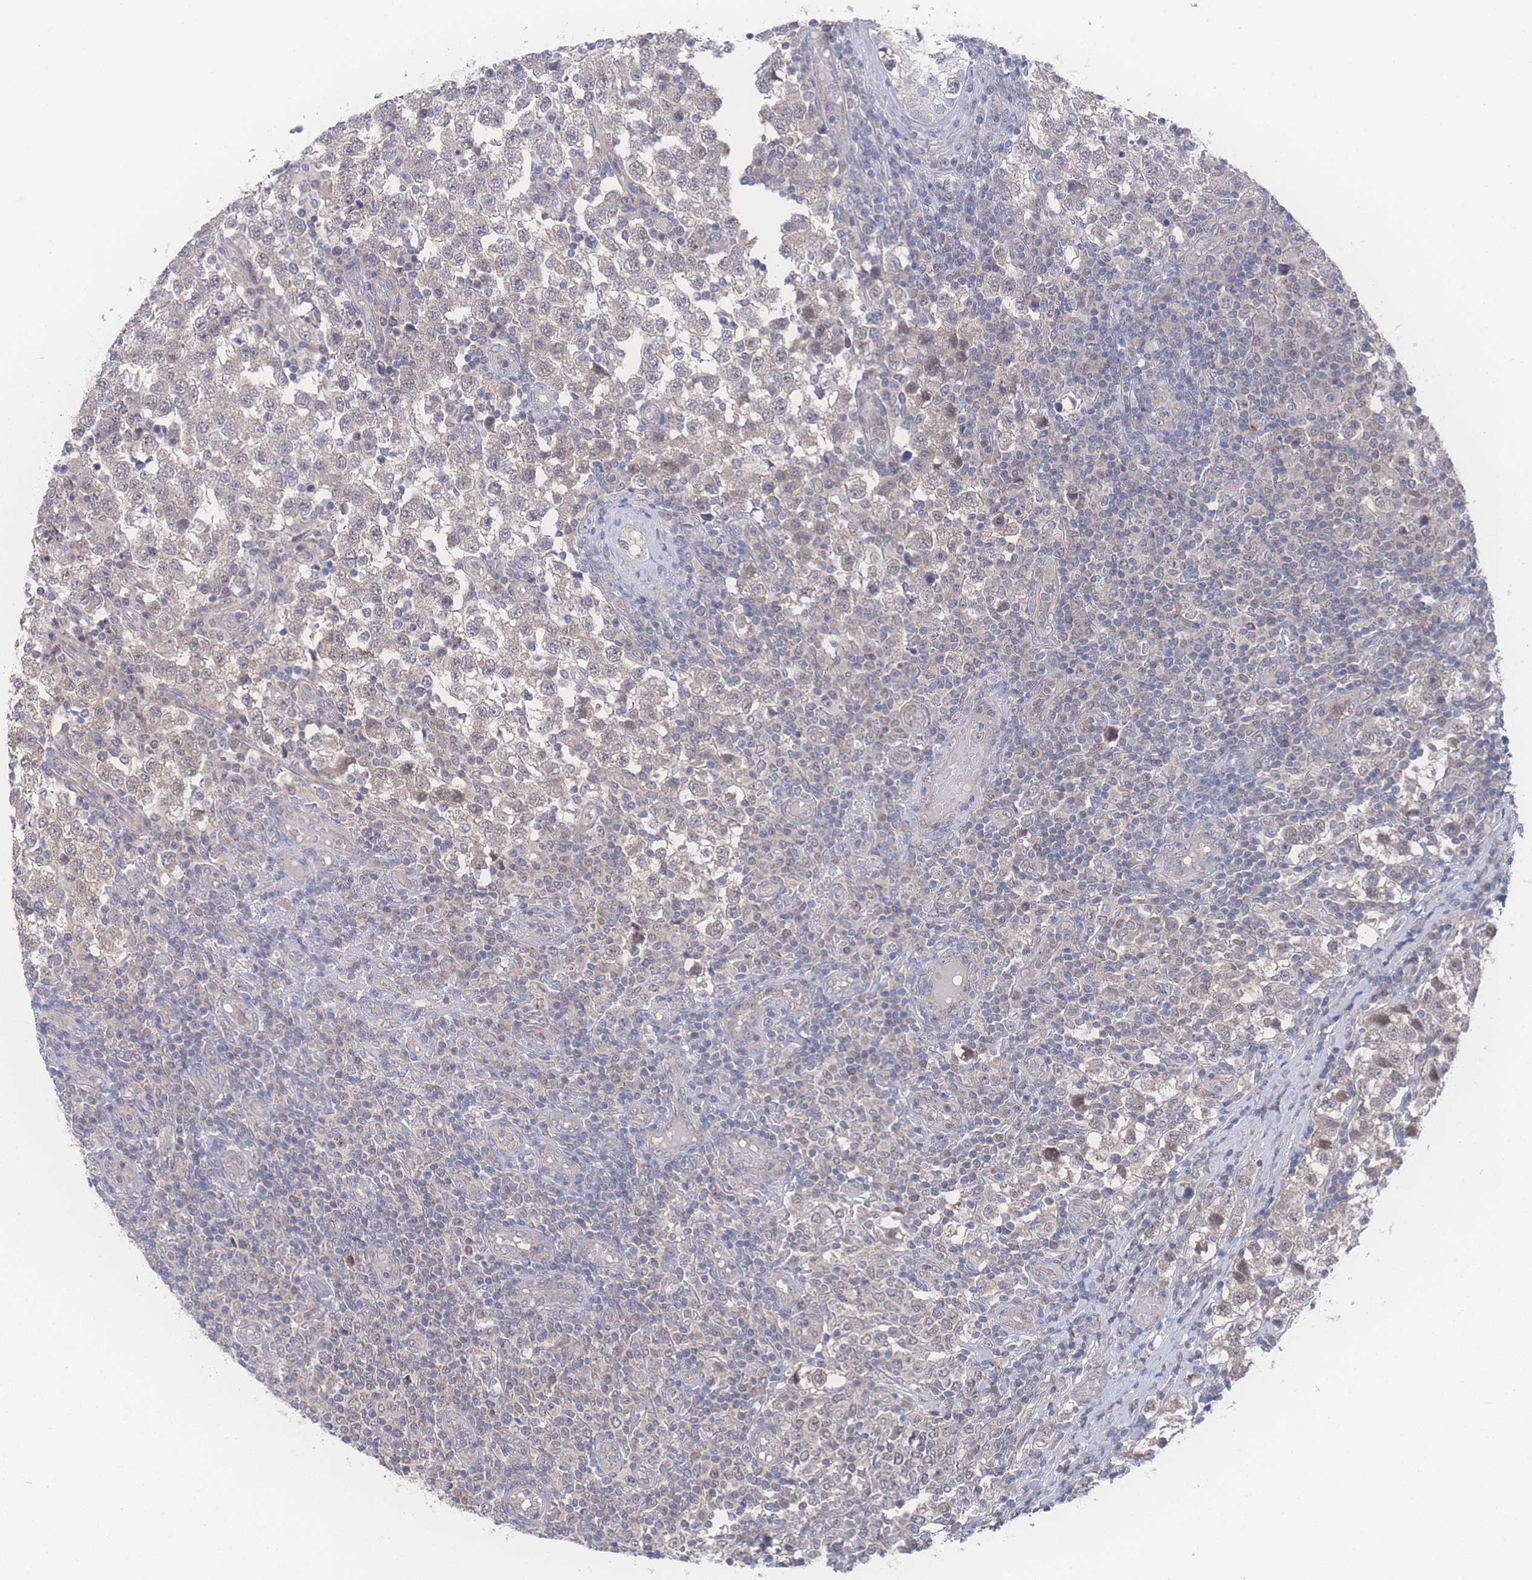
{"staining": {"intensity": "negative", "quantity": "none", "location": "none"}, "tissue": "testis cancer", "cell_type": "Tumor cells", "image_type": "cancer", "snomed": [{"axis": "morphology", "description": "Seminoma, NOS"}, {"axis": "topography", "description": "Testis"}], "caption": "High power microscopy image of an IHC image of testis seminoma, revealing no significant staining in tumor cells. Nuclei are stained in blue.", "gene": "NBEAL1", "patient": {"sex": "male", "age": 34}}